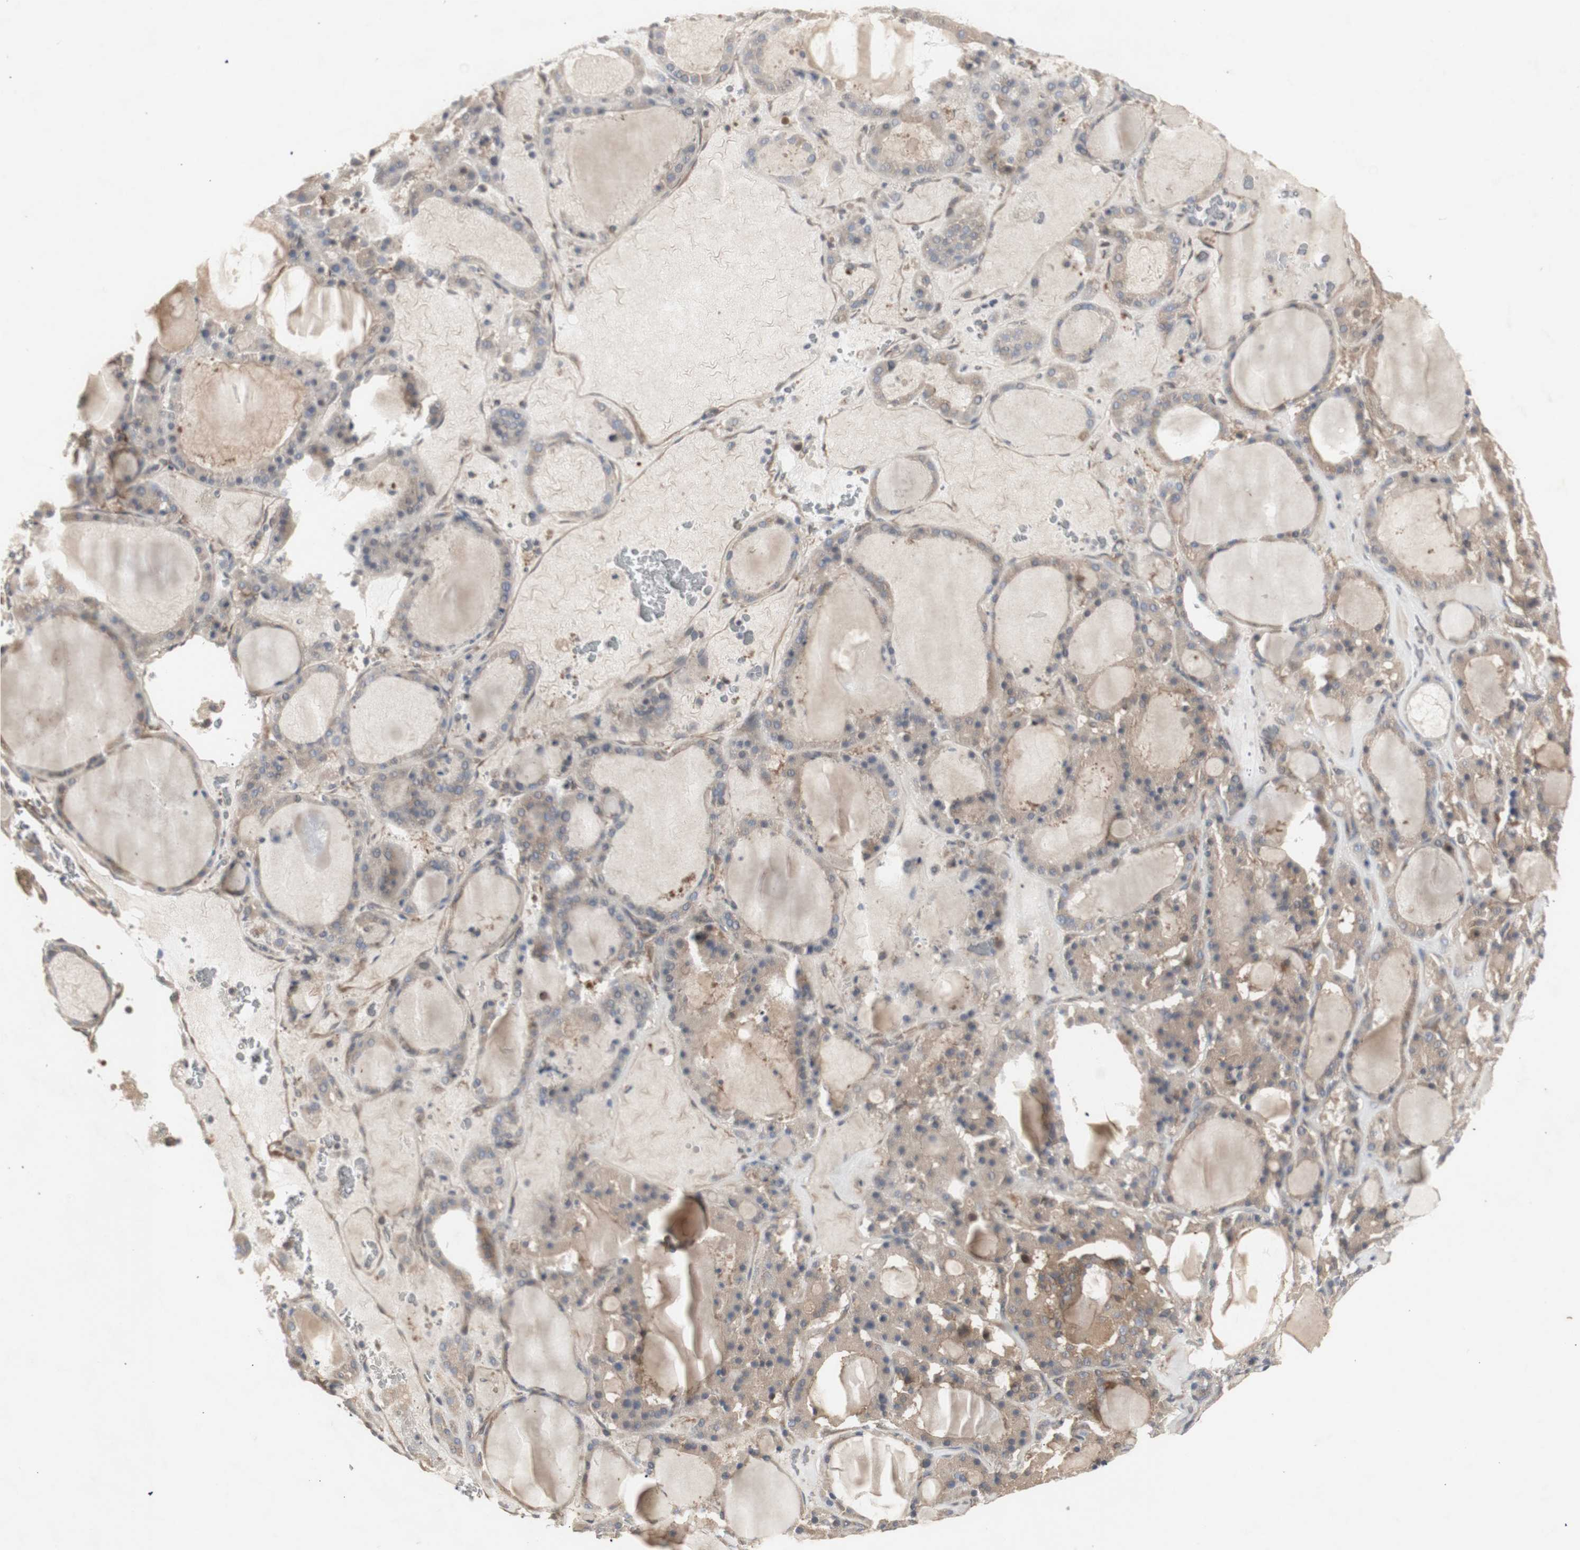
{"staining": {"intensity": "moderate", "quantity": ">75%", "location": "cytoplasmic/membranous"}, "tissue": "thyroid gland", "cell_type": "Glandular cells", "image_type": "normal", "snomed": [{"axis": "morphology", "description": "Normal tissue, NOS"}, {"axis": "morphology", "description": "Carcinoma, NOS"}, {"axis": "topography", "description": "Thyroid gland"}], "caption": "An immunohistochemistry image of unremarkable tissue is shown. Protein staining in brown shows moderate cytoplasmic/membranous positivity in thyroid gland within glandular cells.", "gene": "CHURC1", "patient": {"sex": "female", "age": 86}}